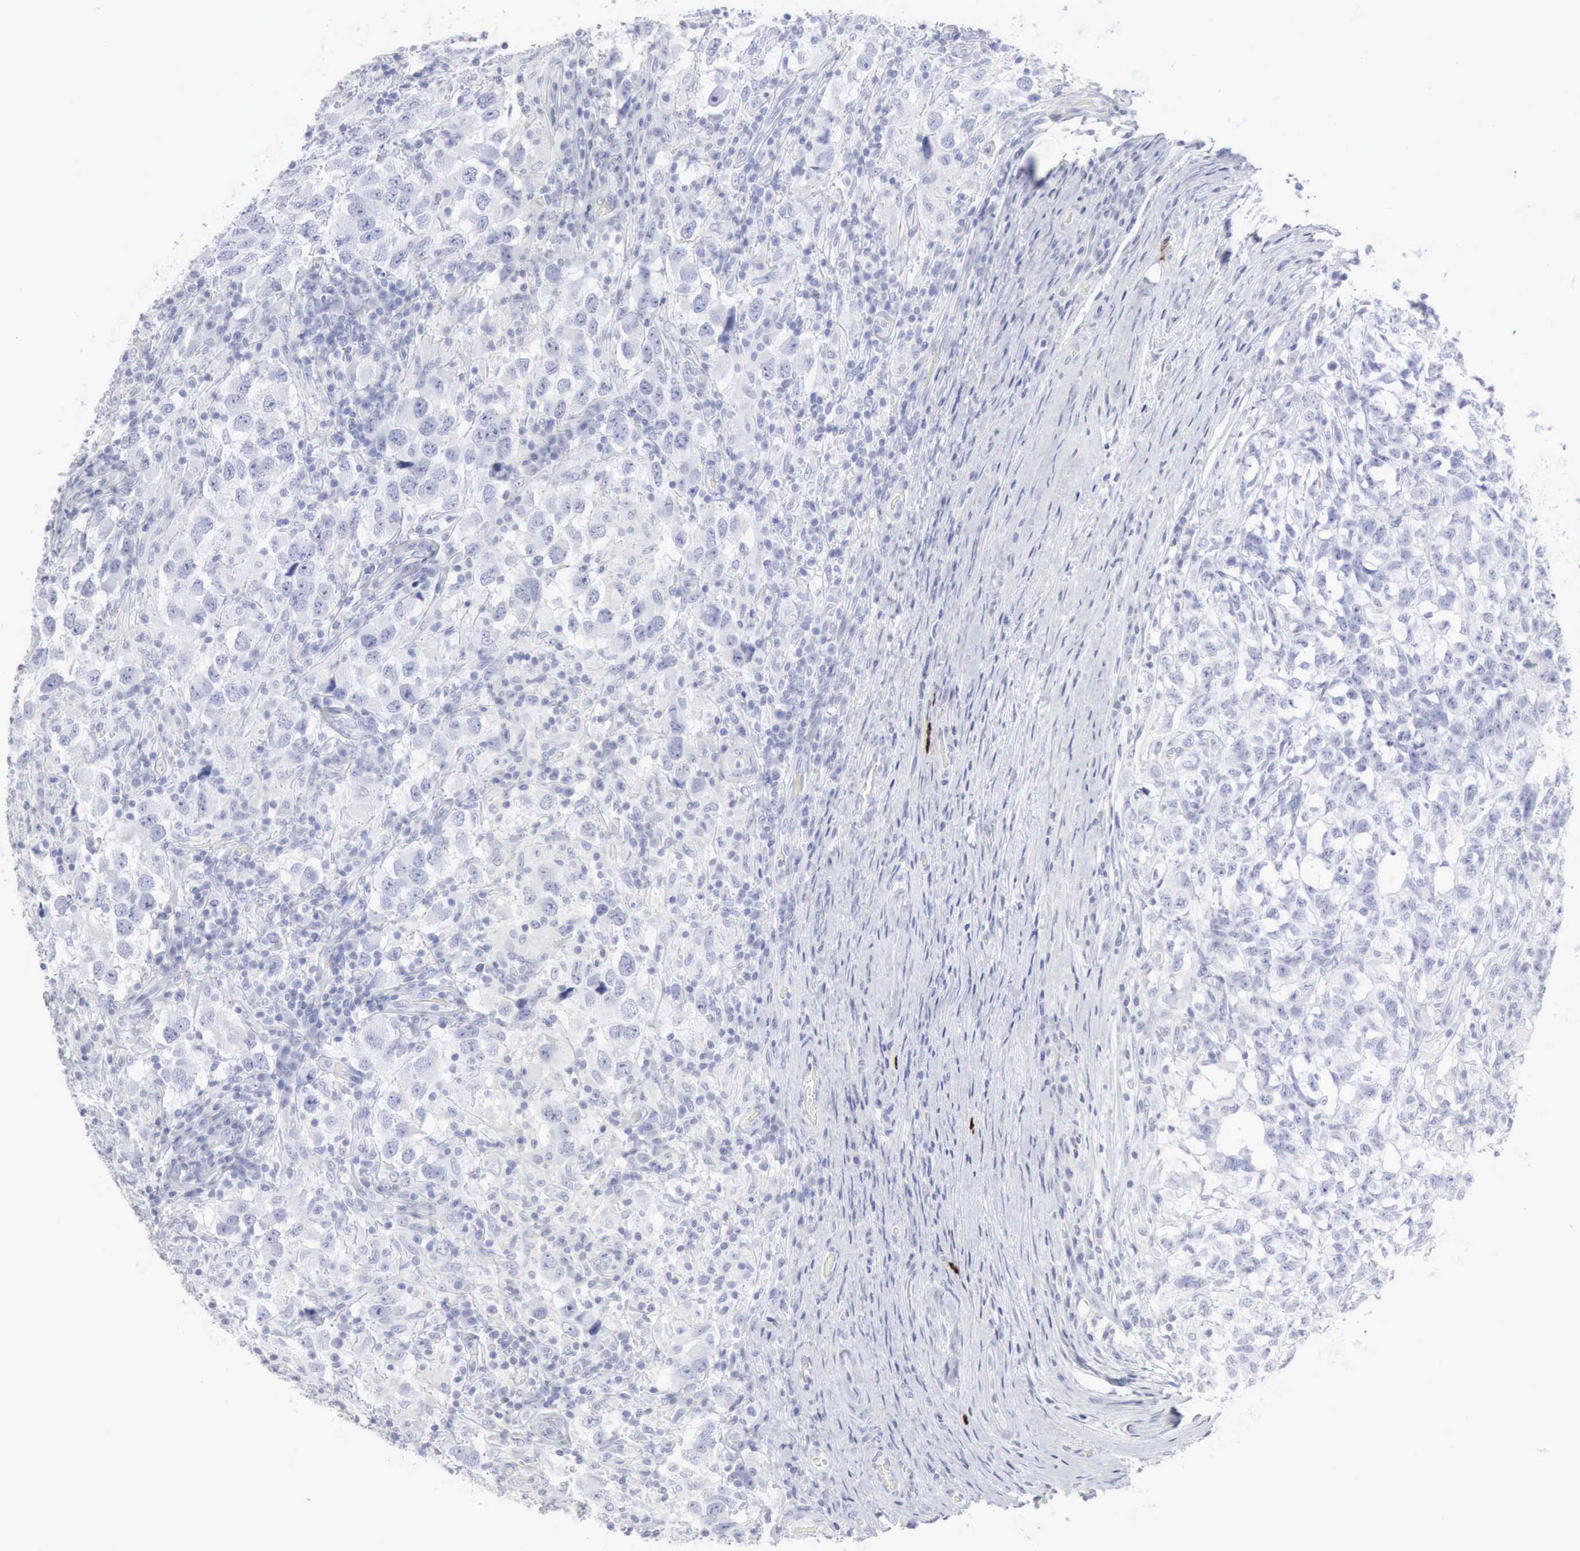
{"staining": {"intensity": "negative", "quantity": "none", "location": "none"}, "tissue": "testis cancer", "cell_type": "Tumor cells", "image_type": "cancer", "snomed": [{"axis": "morphology", "description": "Carcinoma, Embryonal, NOS"}, {"axis": "topography", "description": "Testis"}], "caption": "This is an immunohistochemistry (IHC) image of embryonal carcinoma (testis). There is no expression in tumor cells.", "gene": "CMA1", "patient": {"sex": "male", "age": 21}}